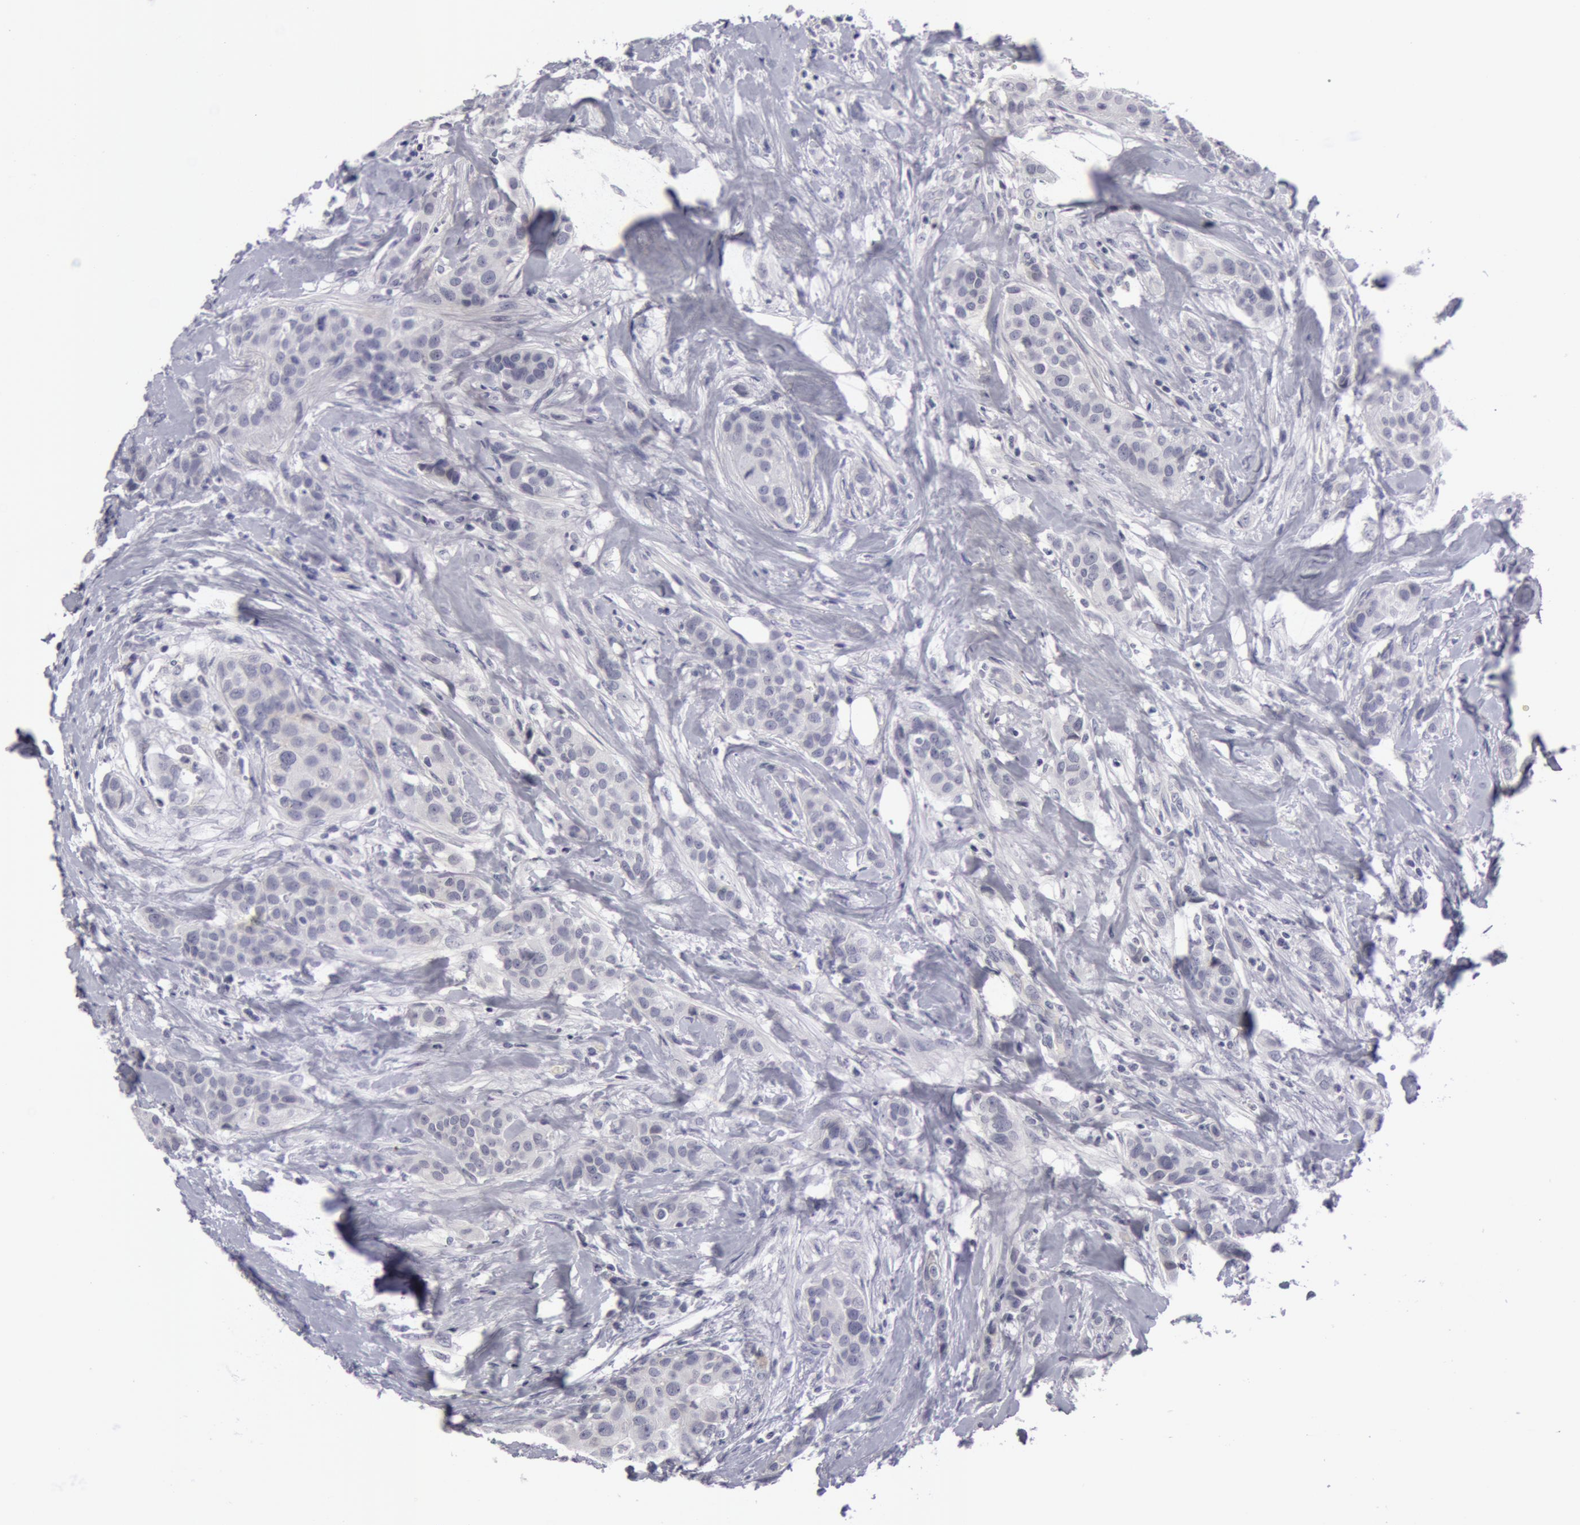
{"staining": {"intensity": "negative", "quantity": "none", "location": "none"}, "tissue": "breast cancer", "cell_type": "Tumor cells", "image_type": "cancer", "snomed": [{"axis": "morphology", "description": "Duct carcinoma"}, {"axis": "topography", "description": "Breast"}], "caption": "IHC micrograph of human breast cancer (invasive ductal carcinoma) stained for a protein (brown), which exhibits no expression in tumor cells. (Stains: DAB (3,3'-diaminobenzidine) immunohistochemistry (IHC) with hematoxylin counter stain, Microscopy: brightfield microscopy at high magnification).", "gene": "NLGN4X", "patient": {"sex": "female", "age": 45}}